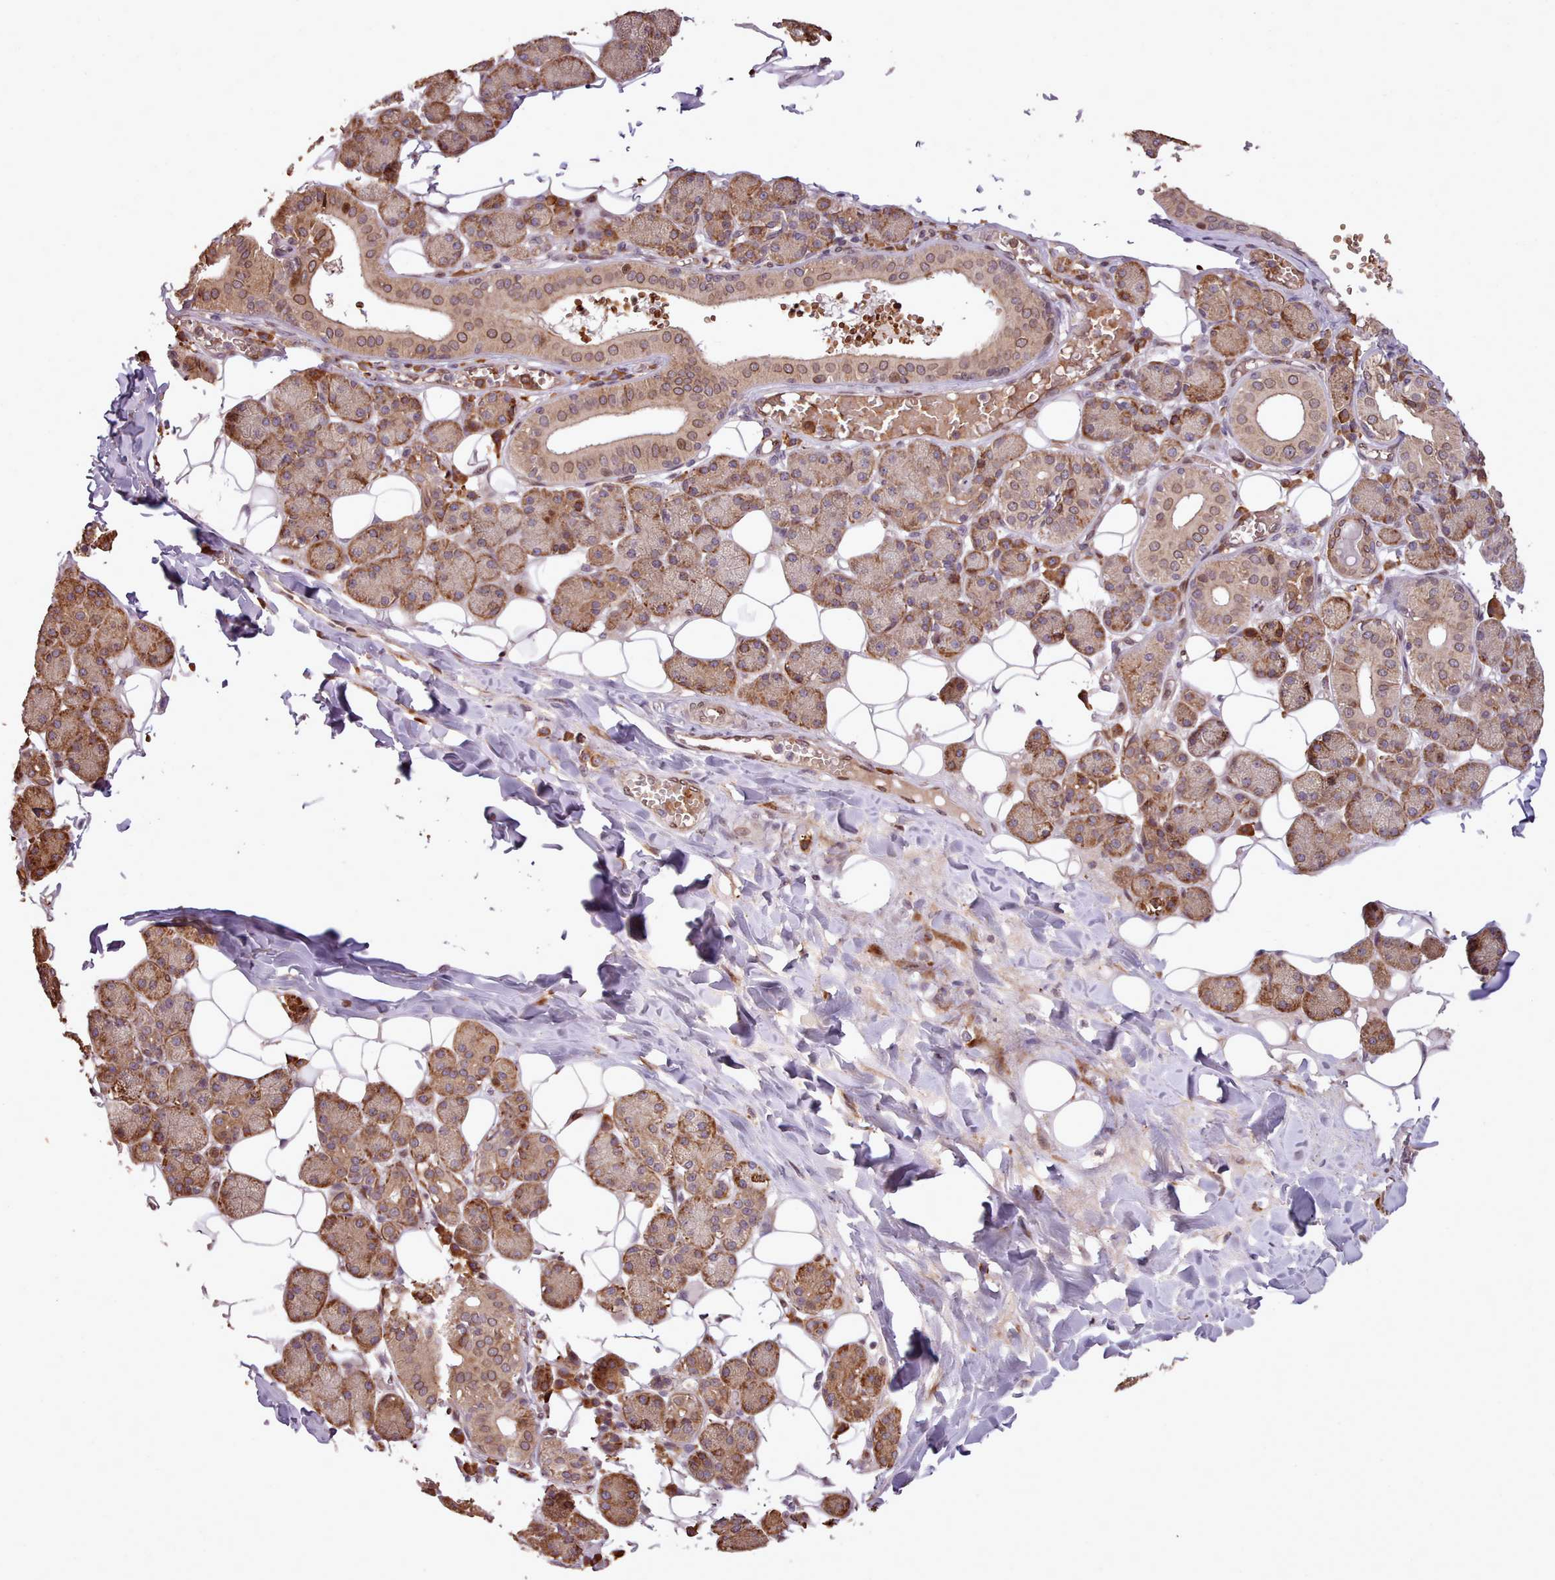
{"staining": {"intensity": "strong", "quantity": ">75%", "location": "cytoplasmic/membranous"}, "tissue": "salivary gland", "cell_type": "Glandular cells", "image_type": "normal", "snomed": [{"axis": "morphology", "description": "Normal tissue, NOS"}, {"axis": "topography", "description": "Salivary gland"}], "caption": "Glandular cells display high levels of strong cytoplasmic/membranous positivity in approximately >75% of cells in normal salivary gland.", "gene": "CABP1", "patient": {"sex": "female", "age": 33}}